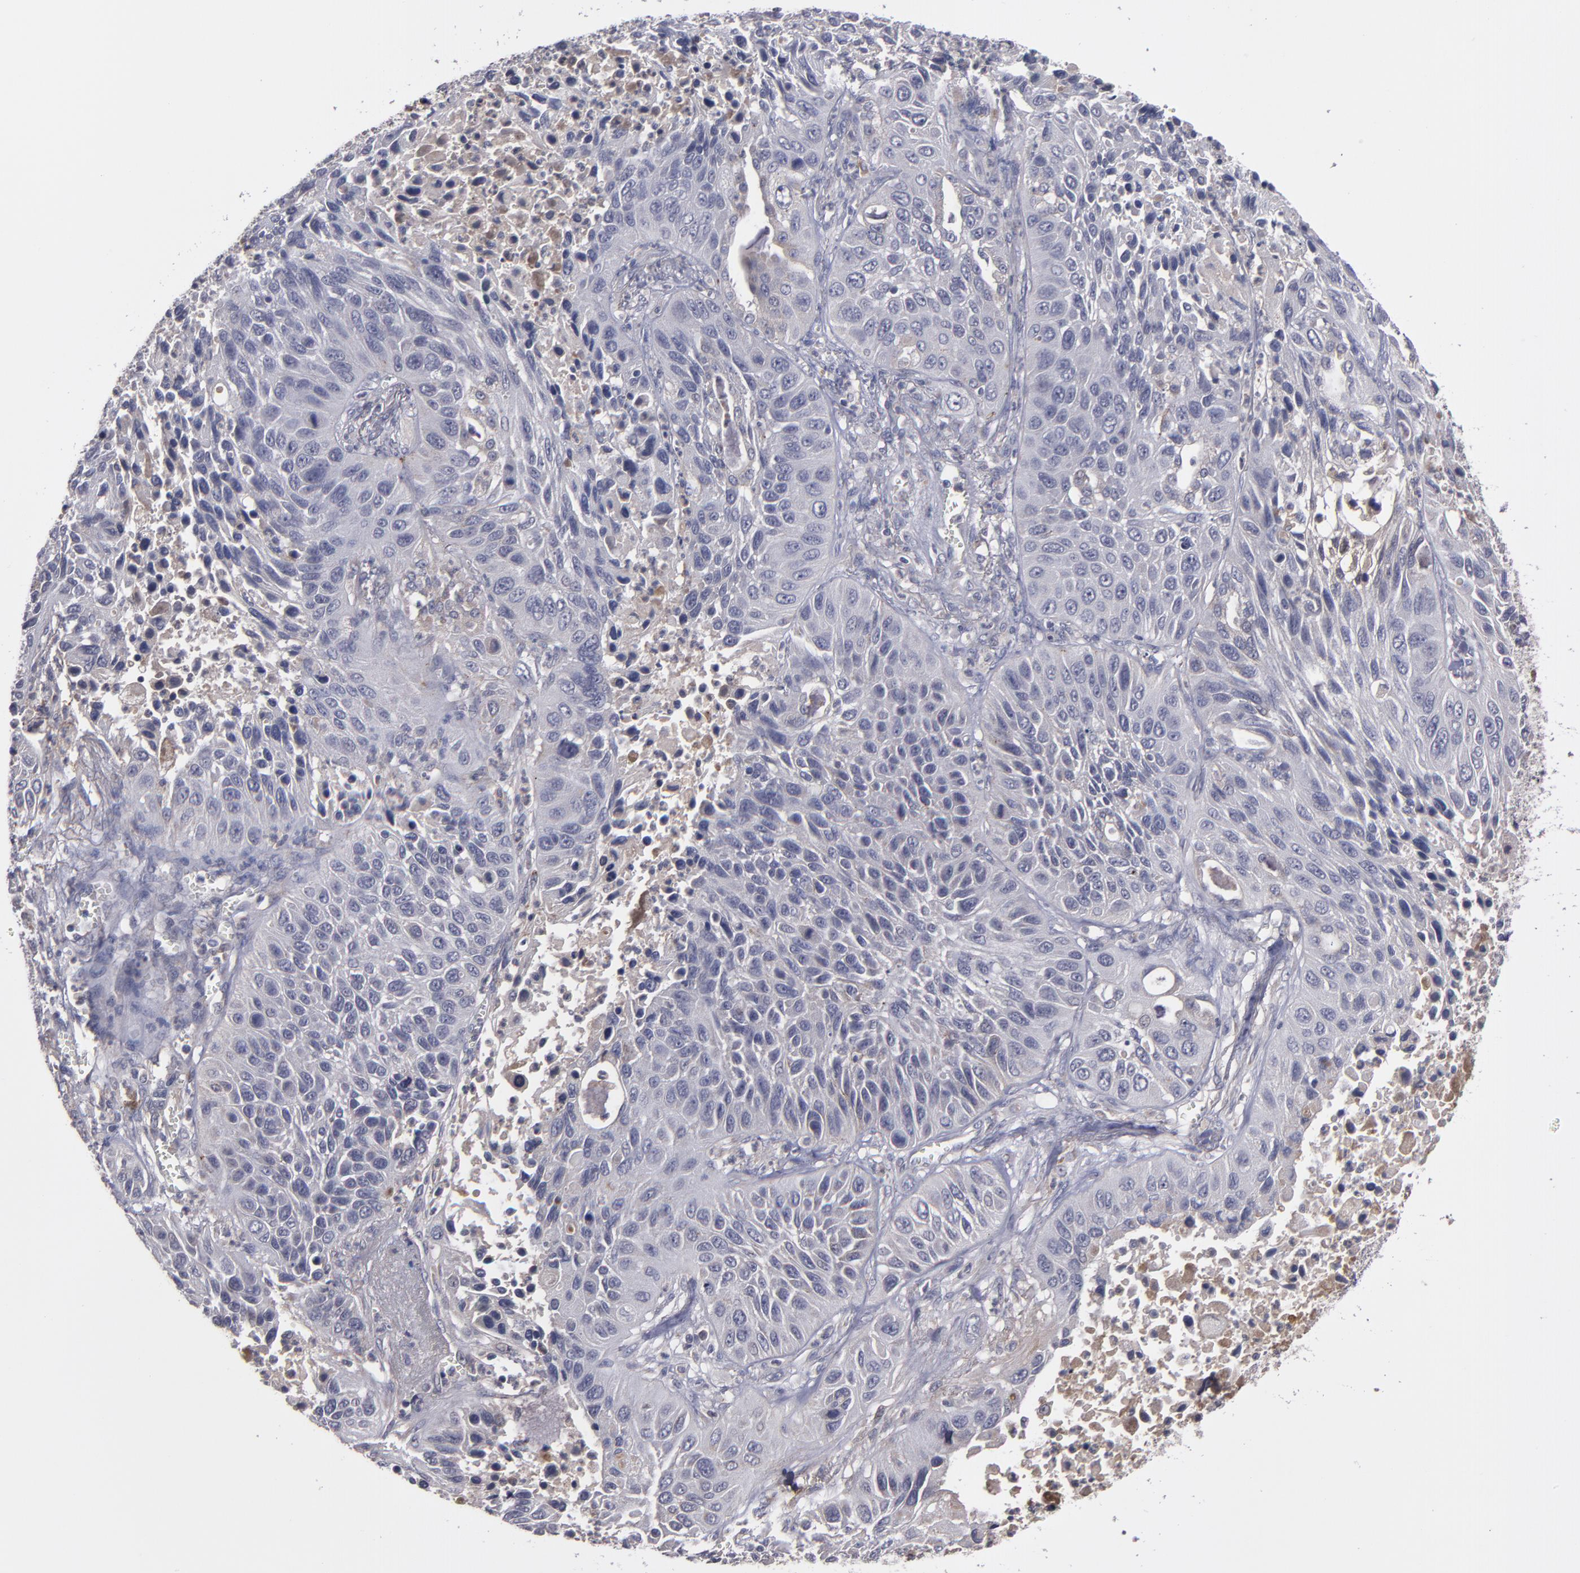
{"staining": {"intensity": "negative", "quantity": "none", "location": "none"}, "tissue": "lung cancer", "cell_type": "Tumor cells", "image_type": "cancer", "snomed": [{"axis": "morphology", "description": "Squamous cell carcinoma, NOS"}, {"axis": "topography", "description": "Lung"}], "caption": "High power microscopy photomicrograph of an immunohistochemistry (IHC) micrograph of squamous cell carcinoma (lung), revealing no significant staining in tumor cells.", "gene": "MMP11", "patient": {"sex": "female", "age": 76}}